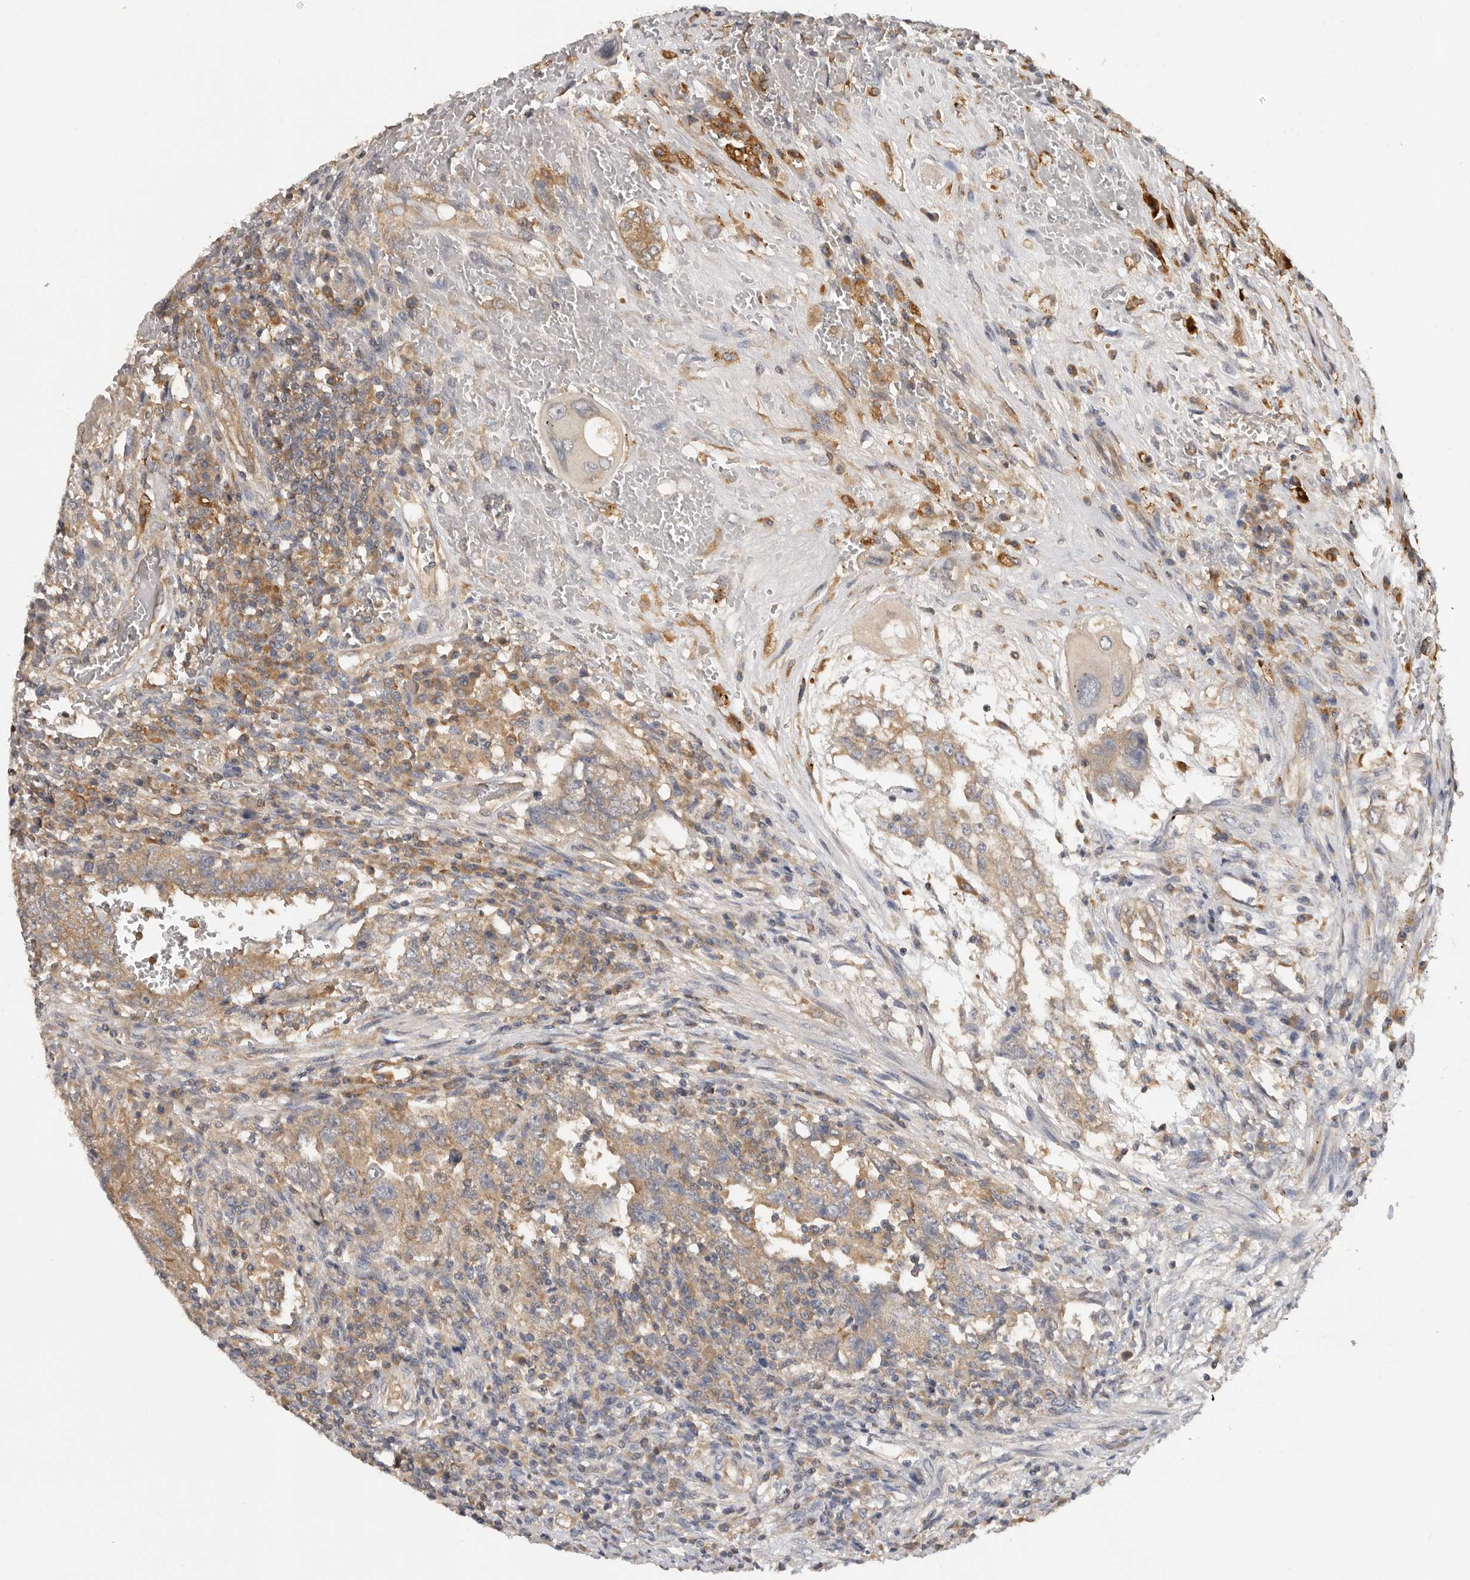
{"staining": {"intensity": "moderate", "quantity": "25%-75%", "location": "cytoplasmic/membranous"}, "tissue": "testis cancer", "cell_type": "Tumor cells", "image_type": "cancer", "snomed": [{"axis": "morphology", "description": "Carcinoma, Embryonal, NOS"}, {"axis": "topography", "description": "Testis"}], "caption": "Protein expression analysis of embryonal carcinoma (testis) shows moderate cytoplasmic/membranous expression in about 25%-75% of tumor cells.", "gene": "PPP1R42", "patient": {"sex": "male", "age": 26}}